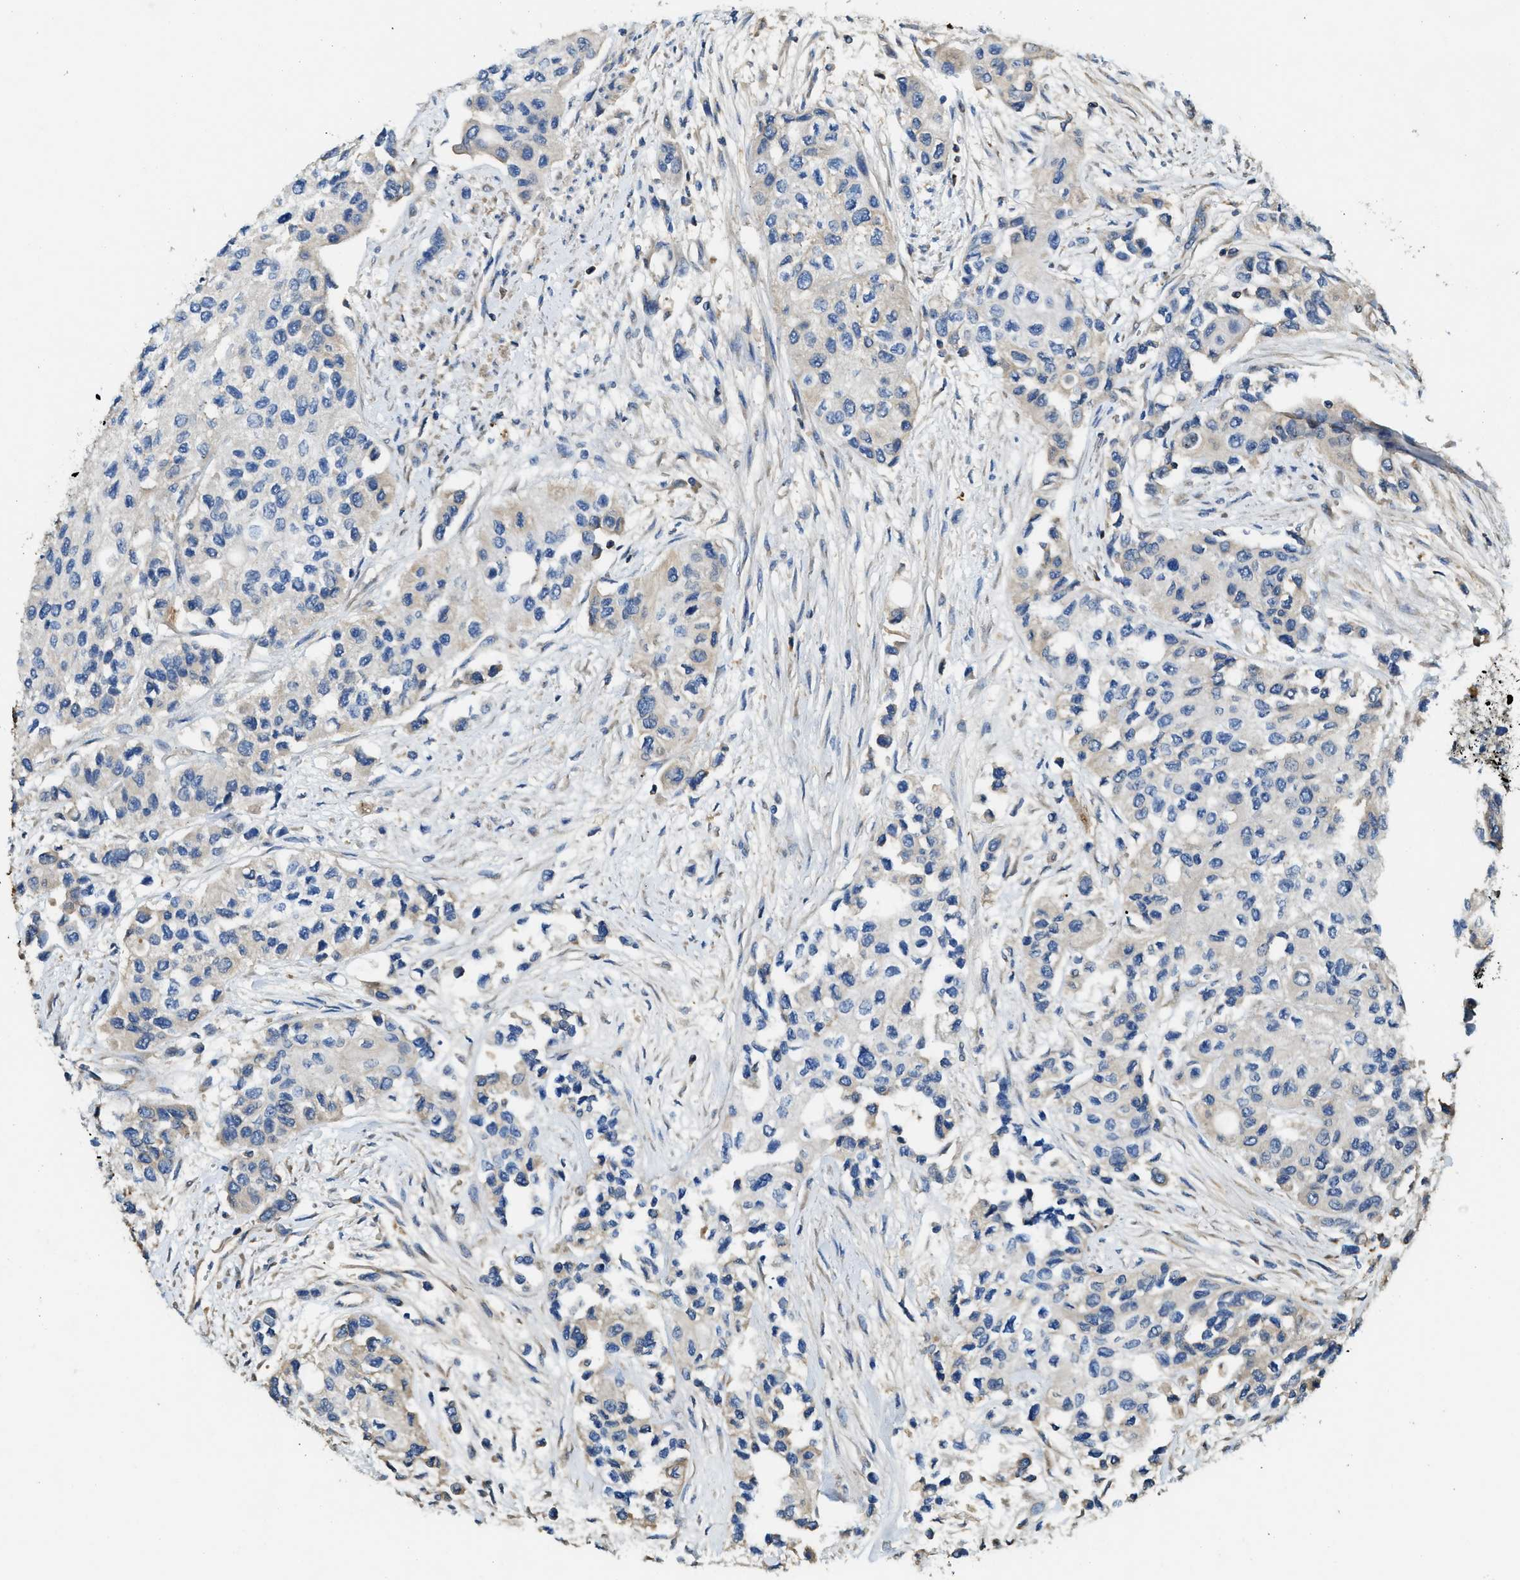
{"staining": {"intensity": "weak", "quantity": "<25%", "location": "cytoplasmic/membranous"}, "tissue": "urothelial cancer", "cell_type": "Tumor cells", "image_type": "cancer", "snomed": [{"axis": "morphology", "description": "Urothelial carcinoma, High grade"}, {"axis": "topography", "description": "Urinary bladder"}], "caption": "There is no significant positivity in tumor cells of urothelial cancer.", "gene": "RIPK2", "patient": {"sex": "female", "age": 56}}